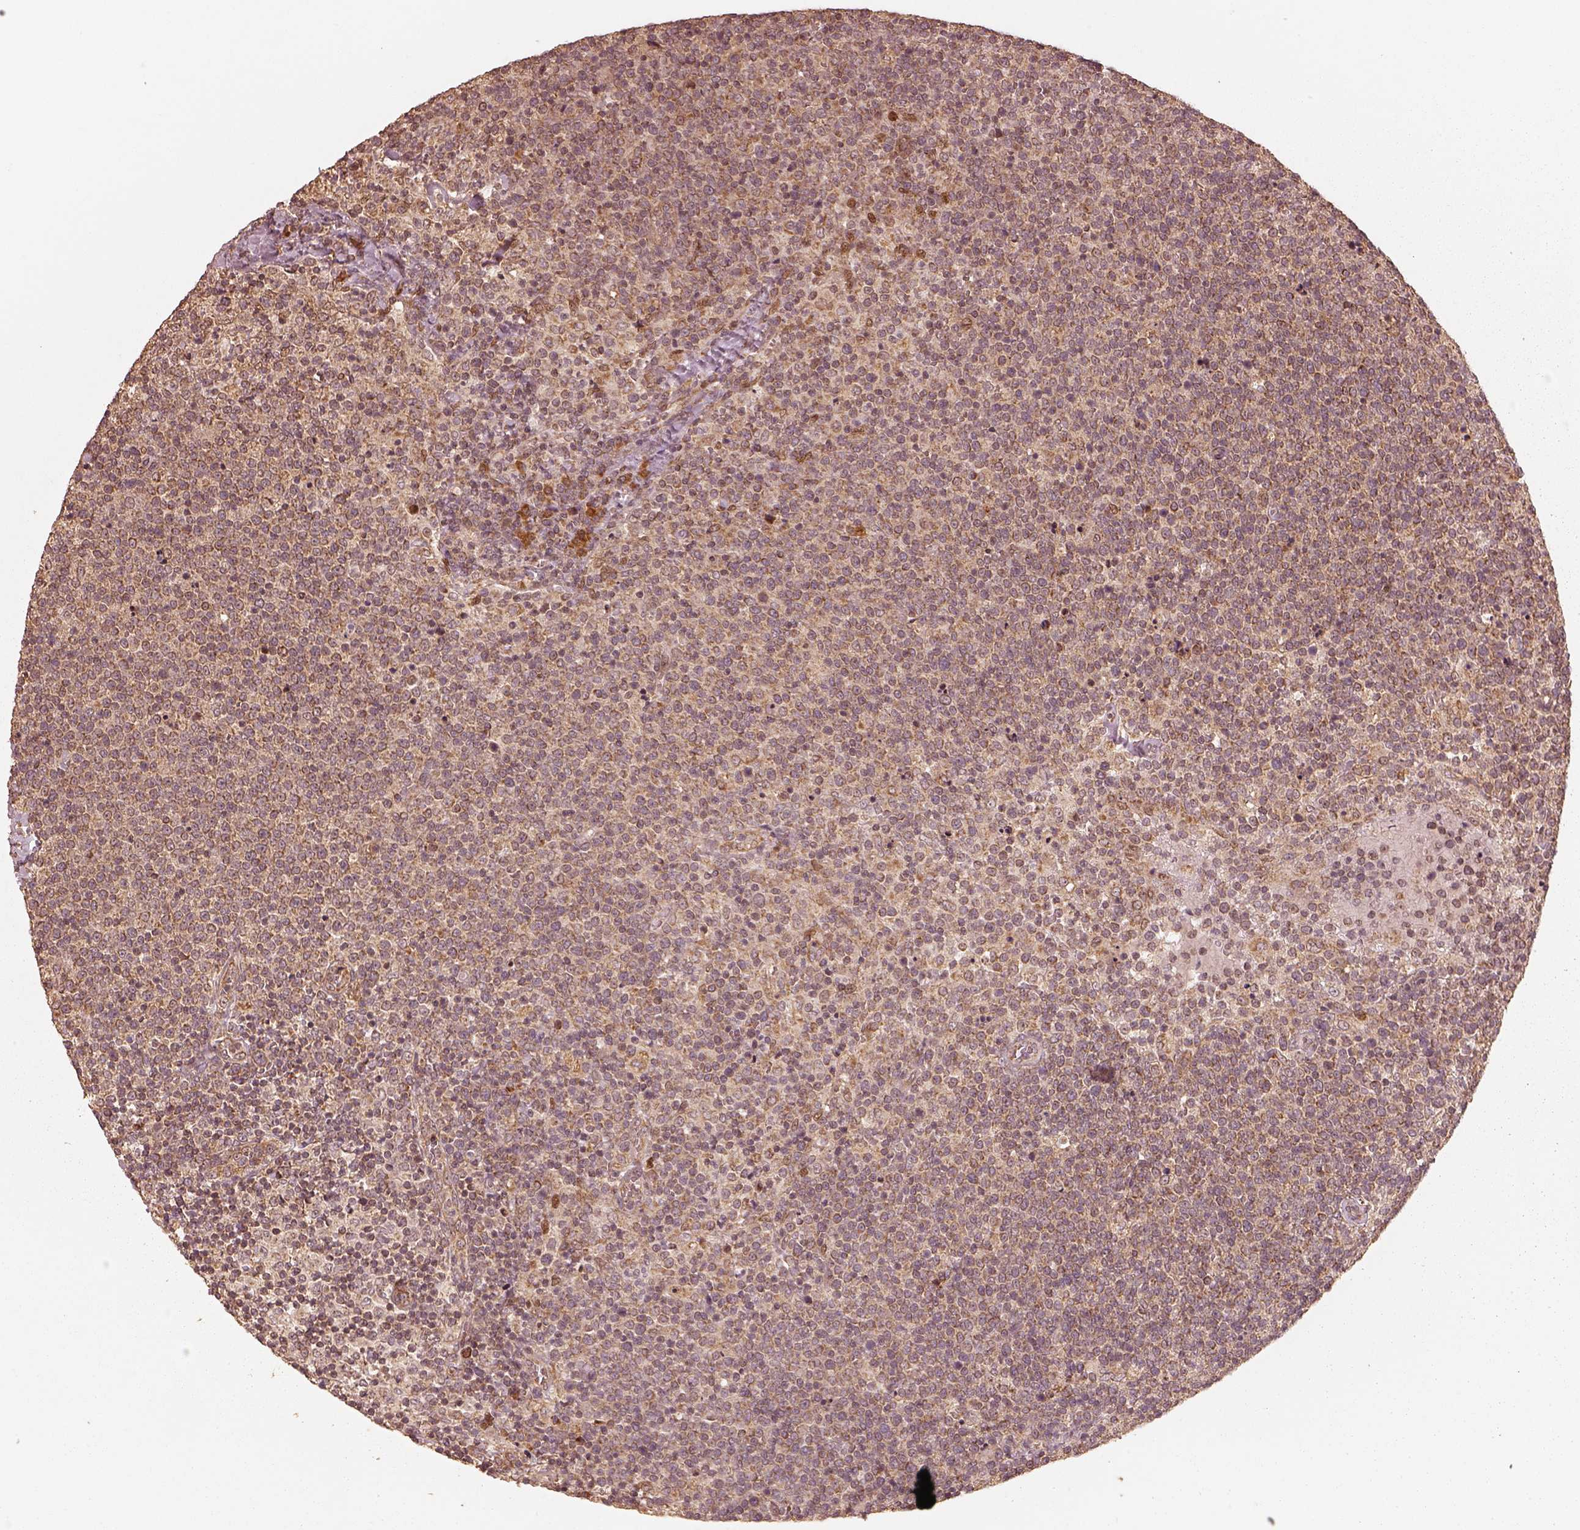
{"staining": {"intensity": "moderate", "quantity": ">75%", "location": "cytoplasmic/membranous"}, "tissue": "lymphoma", "cell_type": "Tumor cells", "image_type": "cancer", "snomed": [{"axis": "morphology", "description": "Malignant lymphoma, non-Hodgkin's type, High grade"}, {"axis": "topography", "description": "Lymph node"}], "caption": "A medium amount of moderate cytoplasmic/membranous positivity is appreciated in approximately >75% of tumor cells in high-grade malignant lymphoma, non-Hodgkin's type tissue.", "gene": "DNAJC25", "patient": {"sex": "male", "age": 61}}